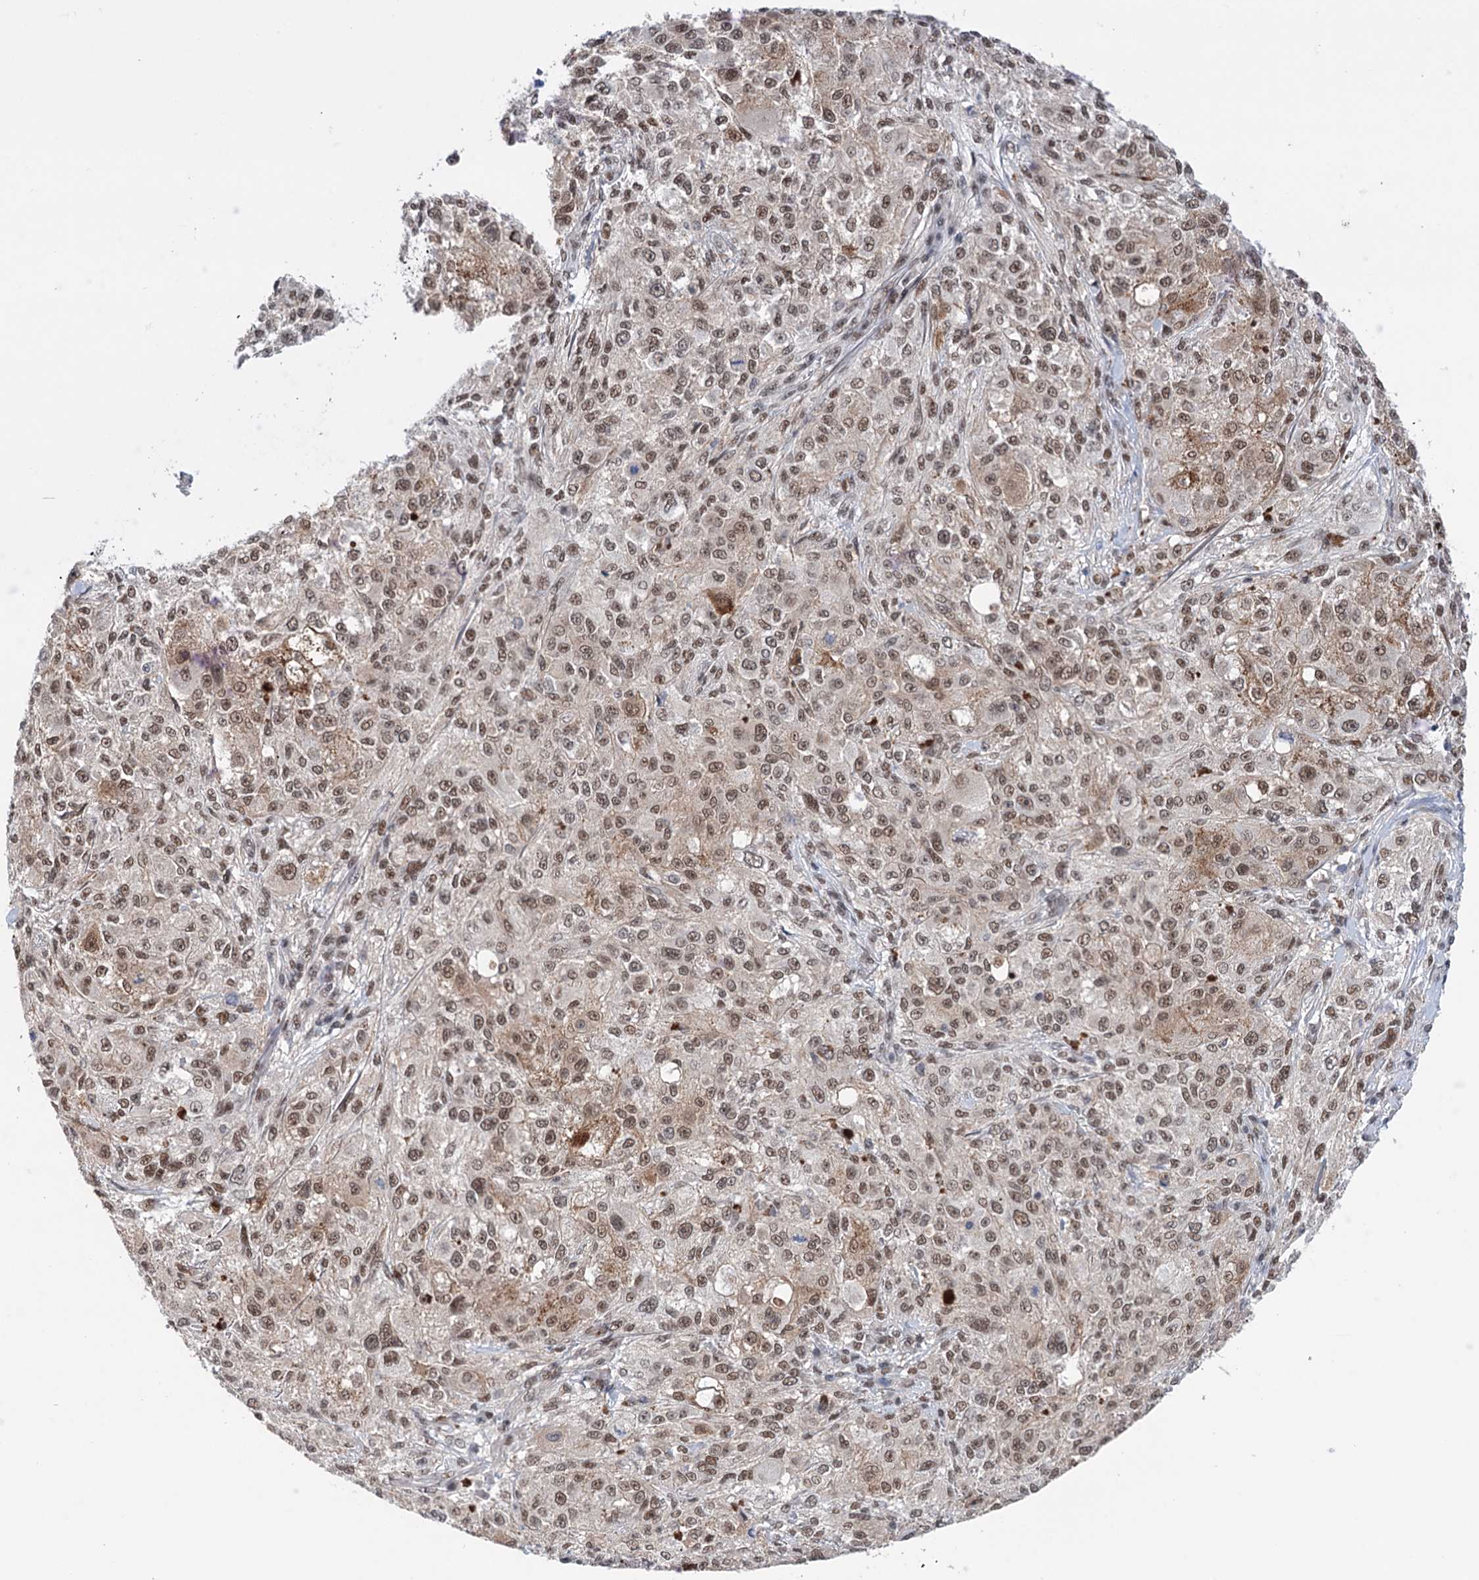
{"staining": {"intensity": "moderate", "quantity": ">75%", "location": "nuclear"}, "tissue": "melanoma", "cell_type": "Tumor cells", "image_type": "cancer", "snomed": [{"axis": "morphology", "description": "Necrosis, NOS"}, {"axis": "morphology", "description": "Malignant melanoma, NOS"}, {"axis": "topography", "description": "Skin"}], "caption": "This is a histology image of immunohistochemistry (IHC) staining of melanoma, which shows moderate positivity in the nuclear of tumor cells.", "gene": "FAM53A", "patient": {"sex": "female", "age": 87}}